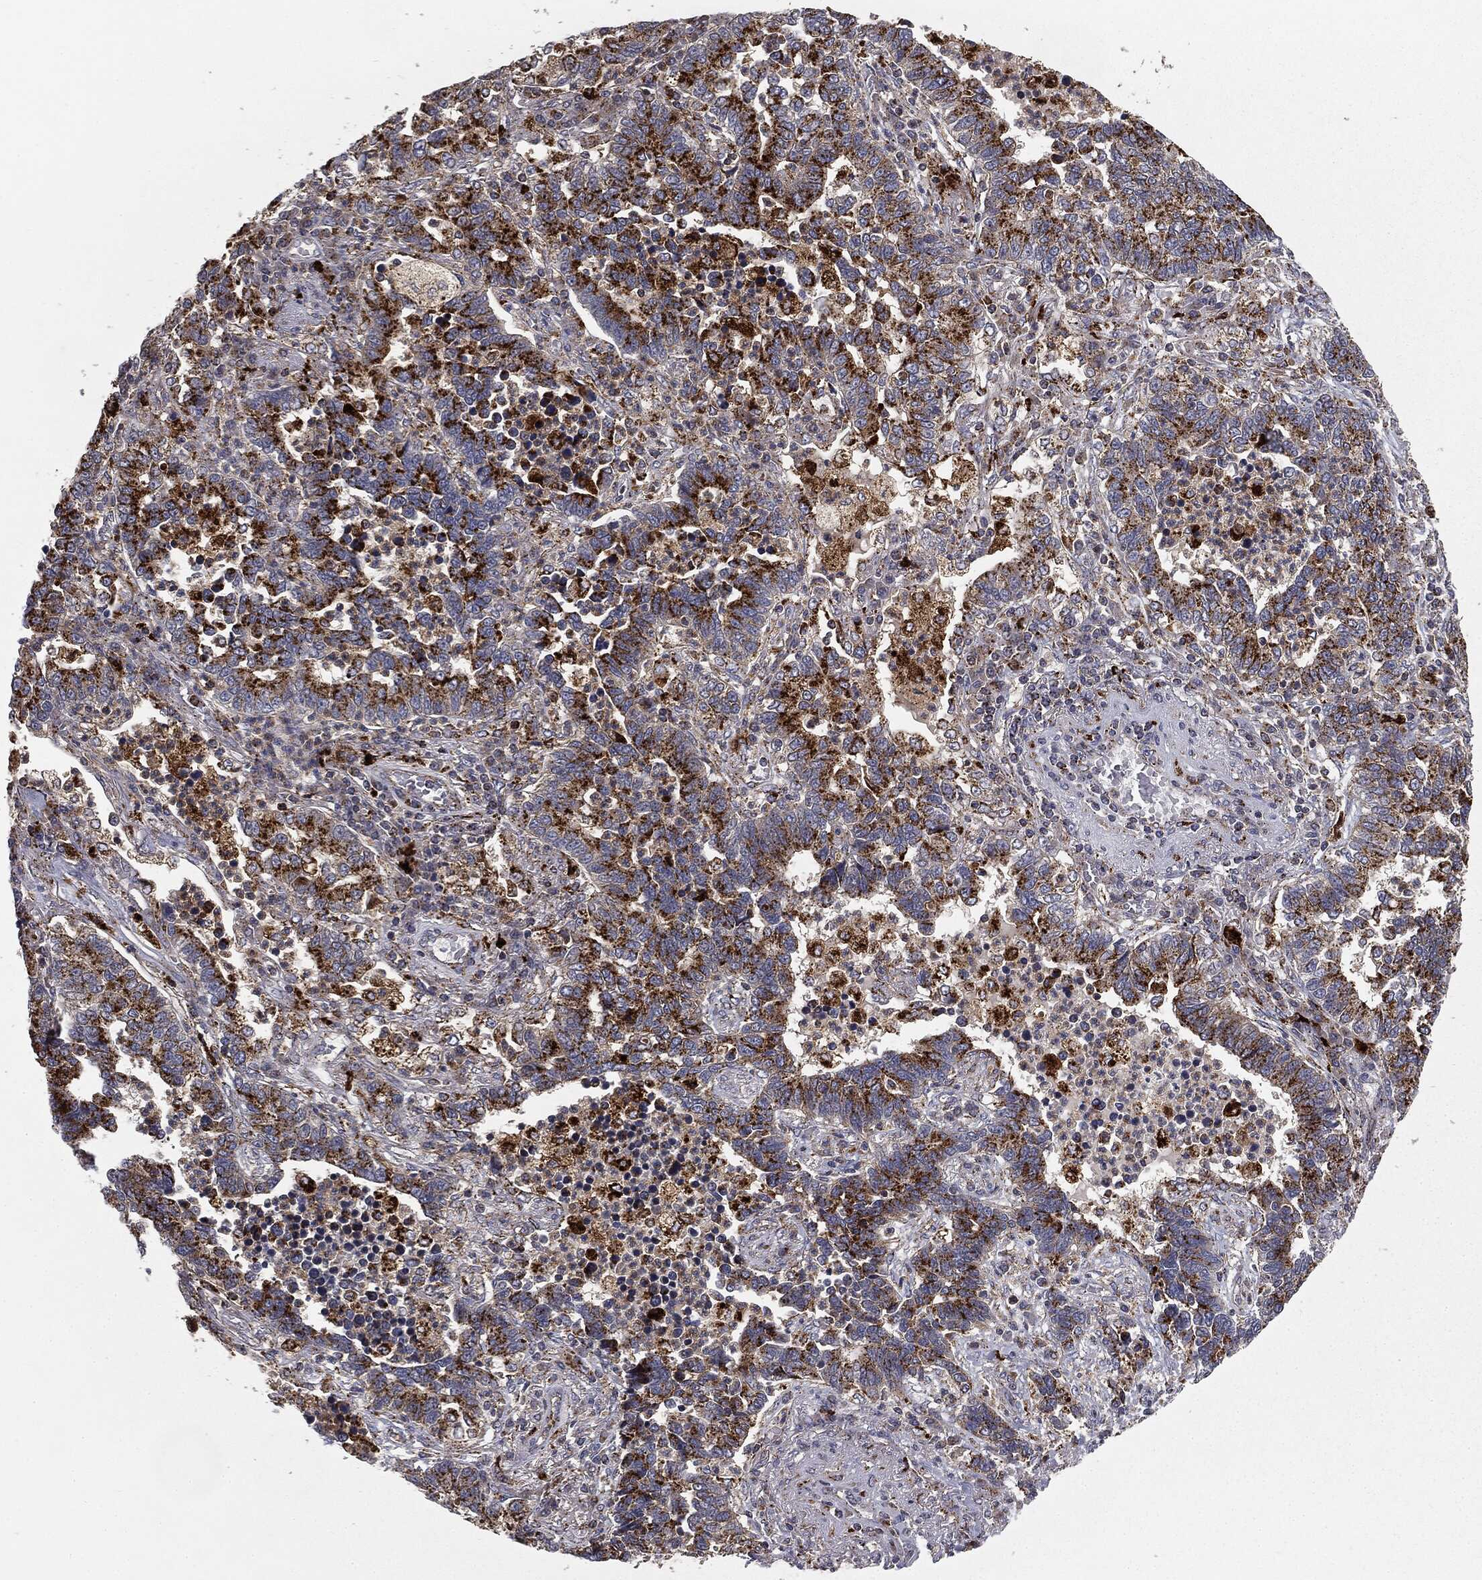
{"staining": {"intensity": "strong", "quantity": ">75%", "location": "cytoplasmic/membranous"}, "tissue": "lung cancer", "cell_type": "Tumor cells", "image_type": "cancer", "snomed": [{"axis": "morphology", "description": "Adenocarcinoma, NOS"}, {"axis": "topography", "description": "Lung"}], "caption": "Lung adenocarcinoma stained for a protein shows strong cytoplasmic/membranous positivity in tumor cells.", "gene": "CTSA", "patient": {"sex": "female", "age": 57}}